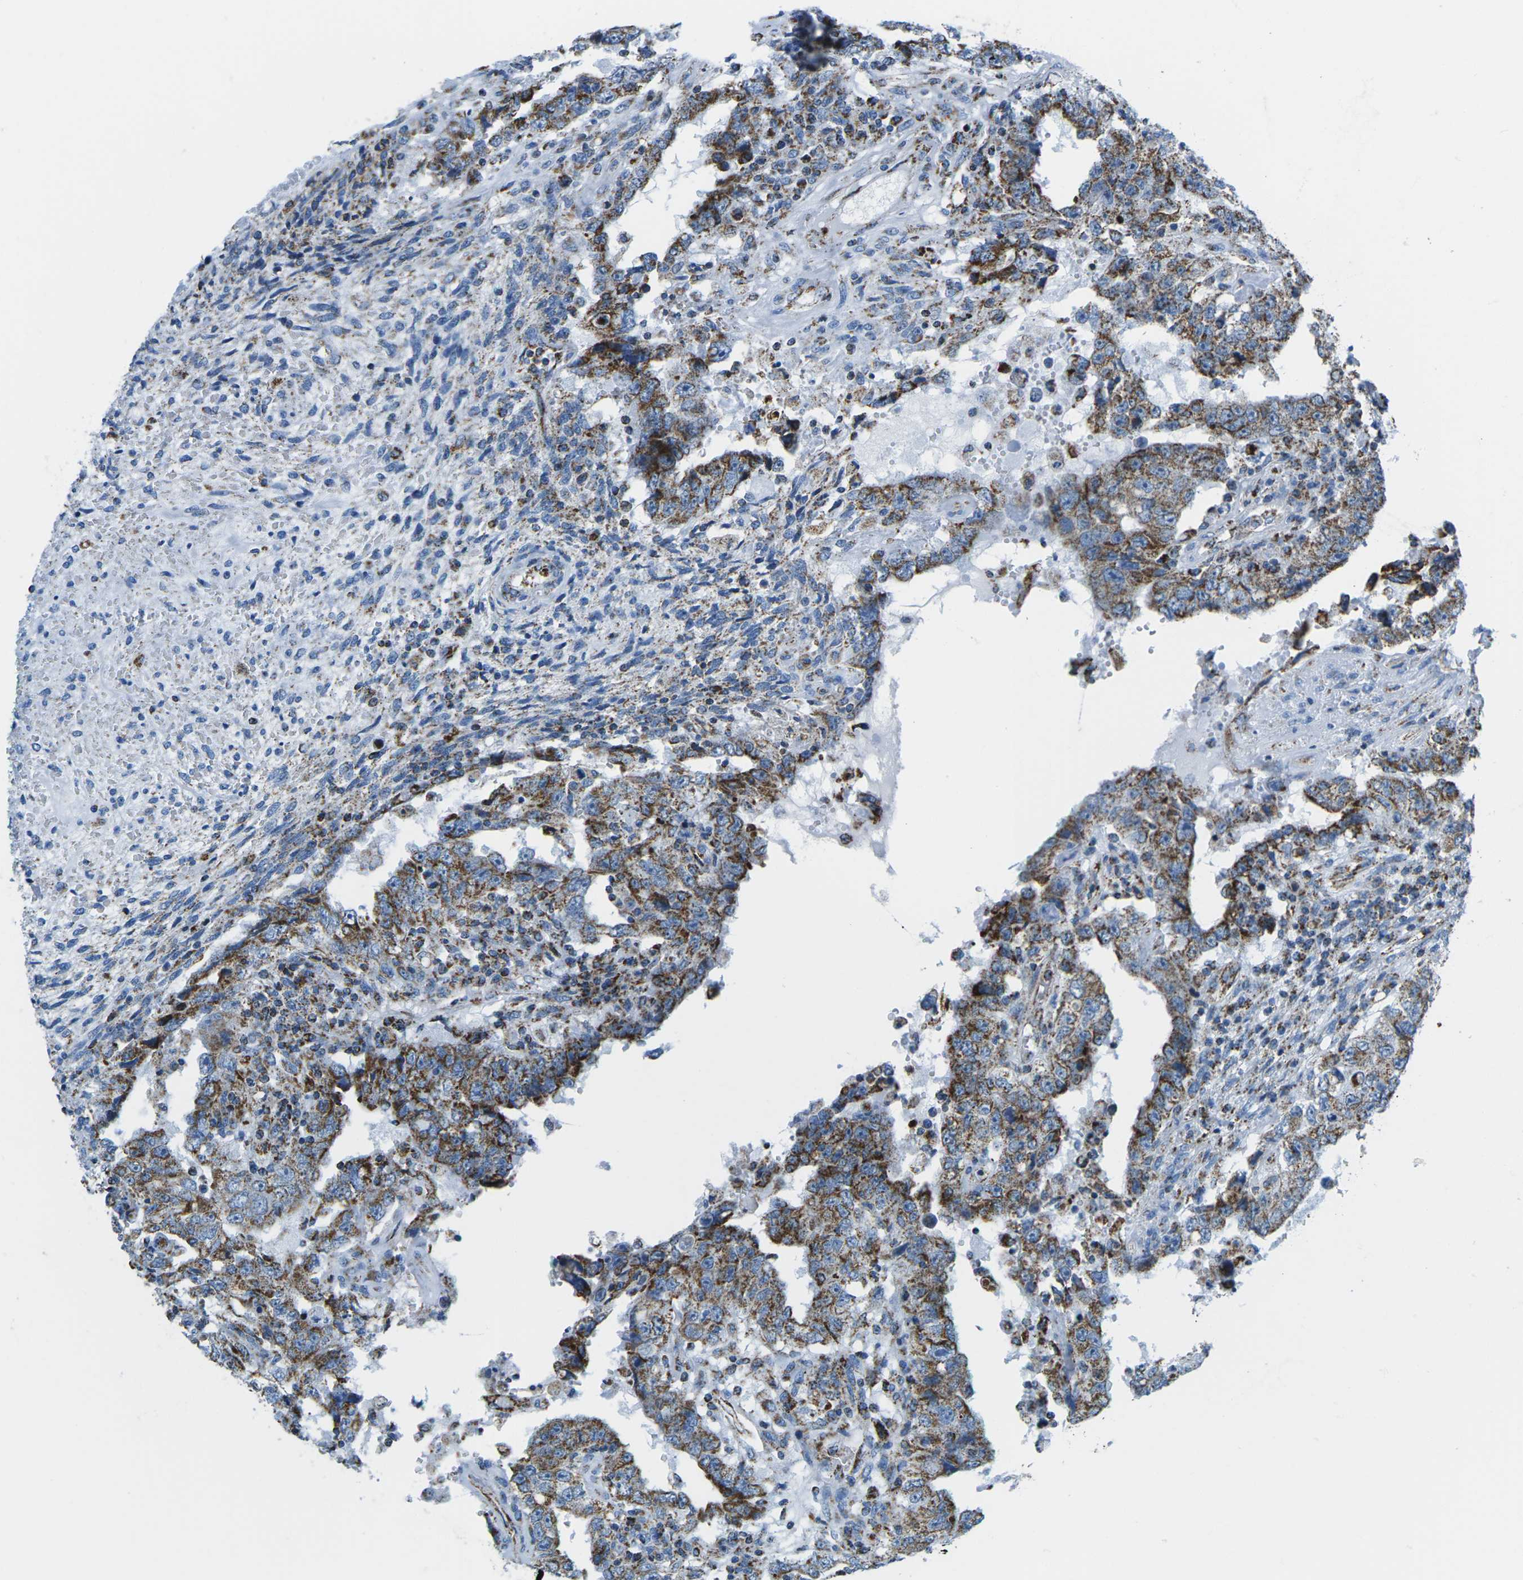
{"staining": {"intensity": "strong", "quantity": ">75%", "location": "cytoplasmic/membranous"}, "tissue": "testis cancer", "cell_type": "Tumor cells", "image_type": "cancer", "snomed": [{"axis": "morphology", "description": "Carcinoma, Embryonal, NOS"}, {"axis": "topography", "description": "Testis"}], "caption": "Immunohistochemical staining of human embryonal carcinoma (testis) reveals high levels of strong cytoplasmic/membranous staining in about >75% of tumor cells. (DAB = brown stain, brightfield microscopy at high magnification).", "gene": "COX6C", "patient": {"sex": "male", "age": 26}}